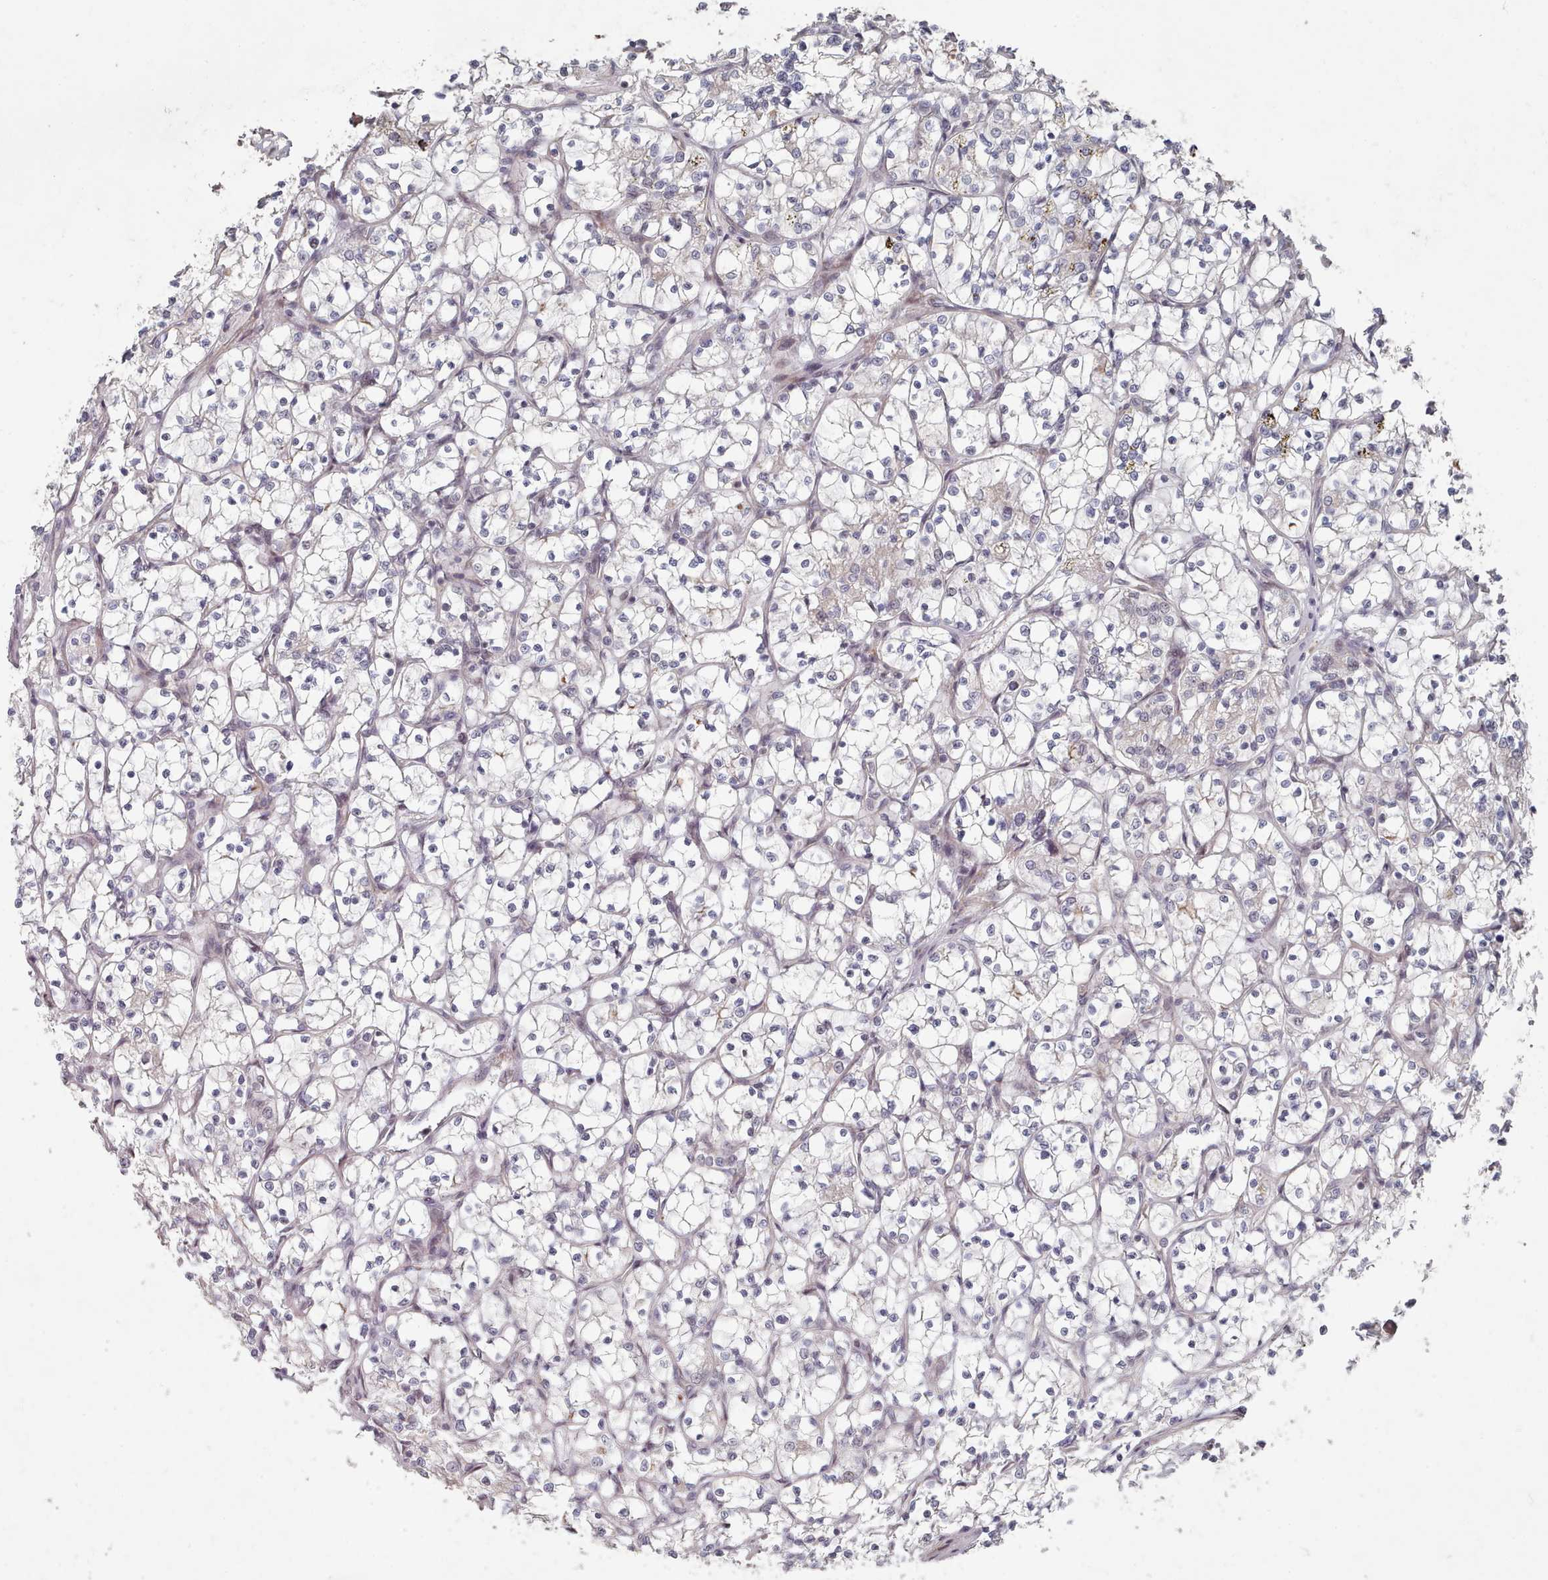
{"staining": {"intensity": "negative", "quantity": "none", "location": "none"}, "tissue": "renal cancer", "cell_type": "Tumor cells", "image_type": "cancer", "snomed": [{"axis": "morphology", "description": "Adenocarcinoma, NOS"}, {"axis": "topography", "description": "Kidney"}], "caption": "An immunohistochemistry photomicrograph of renal adenocarcinoma is shown. There is no staining in tumor cells of renal adenocarcinoma. The staining is performed using DAB brown chromogen with nuclei counter-stained in using hematoxylin.", "gene": "CPSF4", "patient": {"sex": "female", "age": 69}}